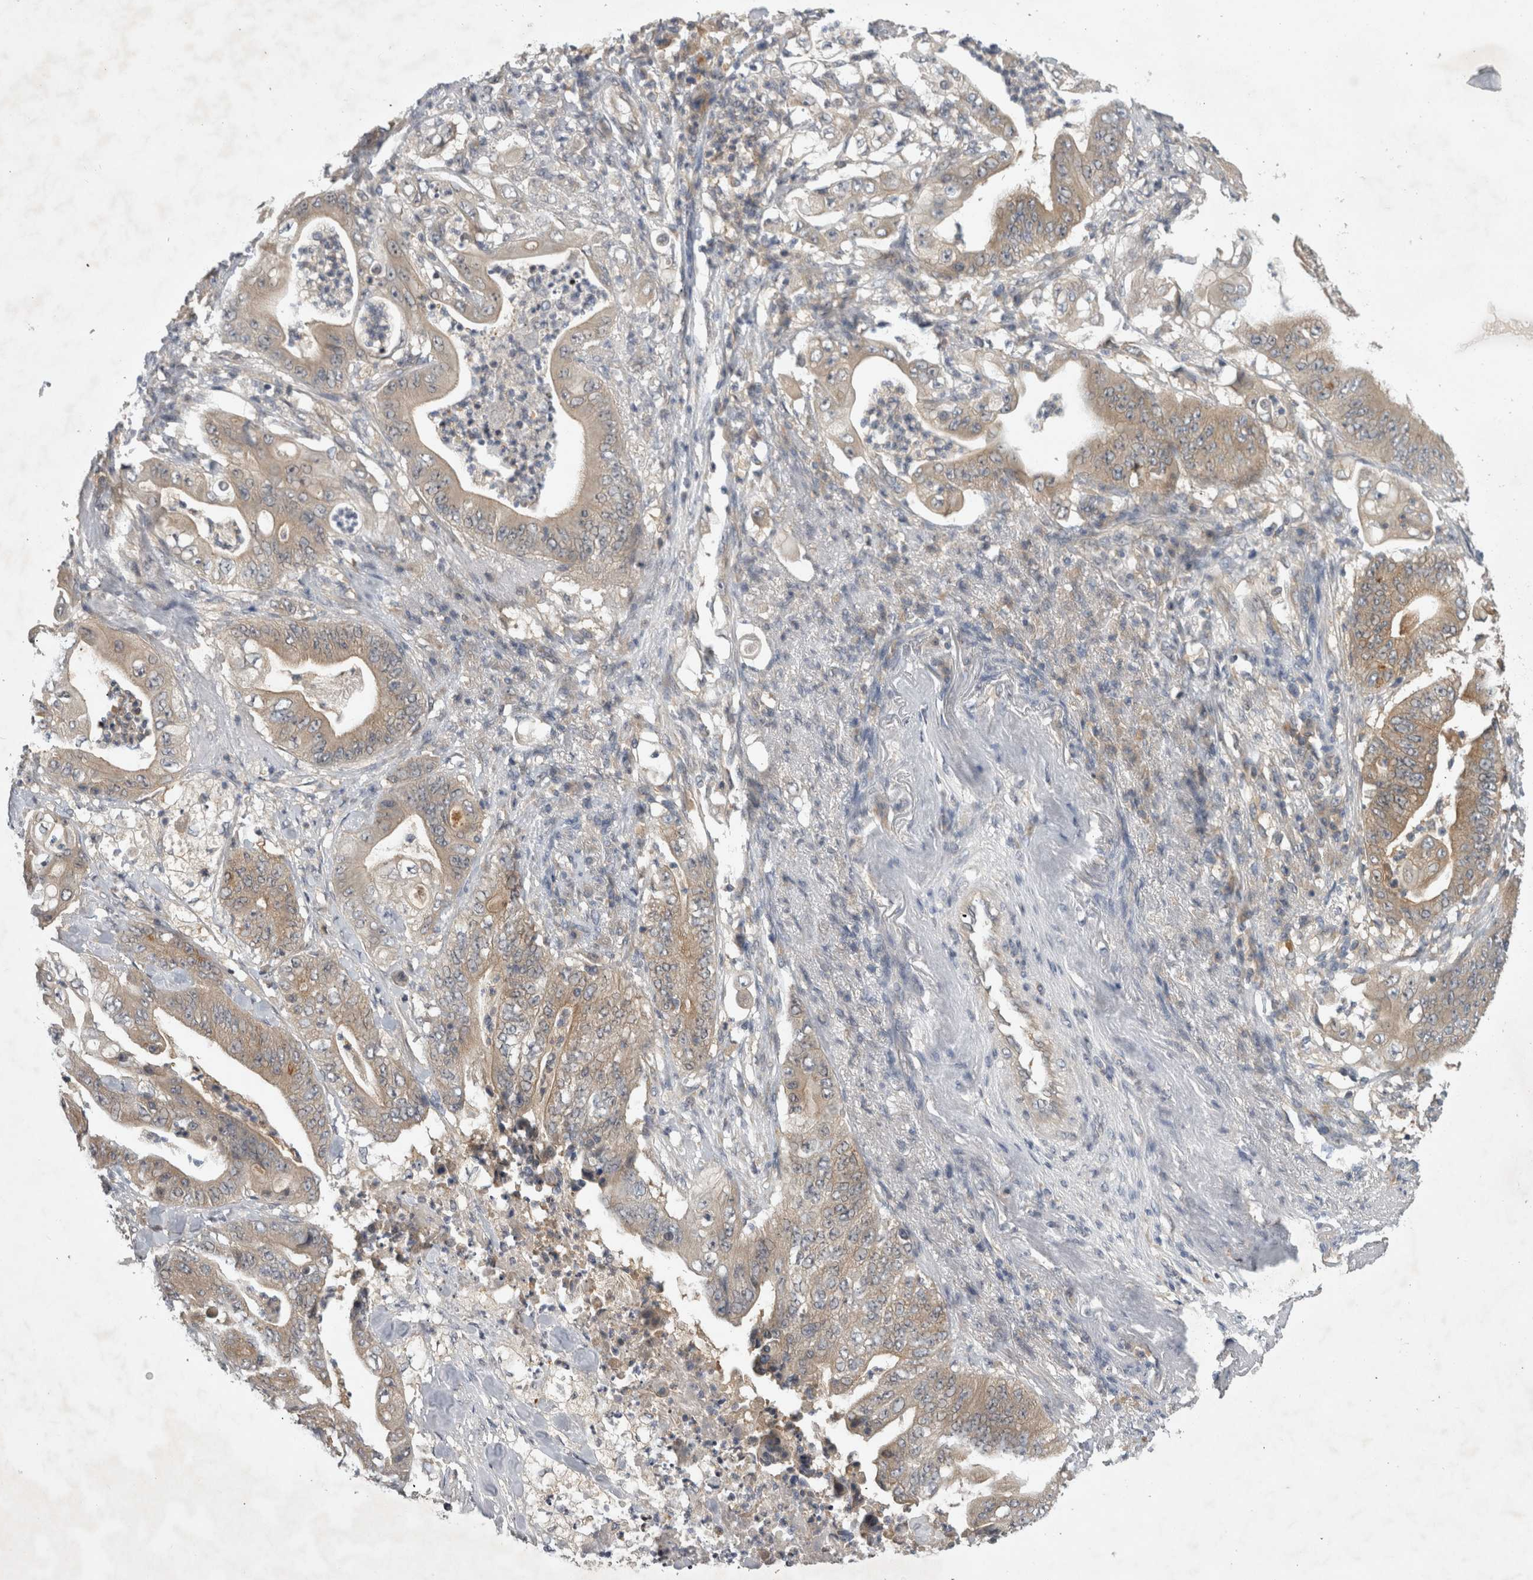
{"staining": {"intensity": "moderate", "quantity": "25%-75%", "location": "cytoplasmic/membranous"}, "tissue": "stomach cancer", "cell_type": "Tumor cells", "image_type": "cancer", "snomed": [{"axis": "morphology", "description": "Adenocarcinoma, NOS"}, {"axis": "topography", "description": "Stomach"}], "caption": "The immunohistochemical stain labels moderate cytoplasmic/membranous positivity in tumor cells of stomach adenocarcinoma tissue. (IHC, brightfield microscopy, high magnification).", "gene": "AASDHPPT", "patient": {"sex": "female", "age": 73}}